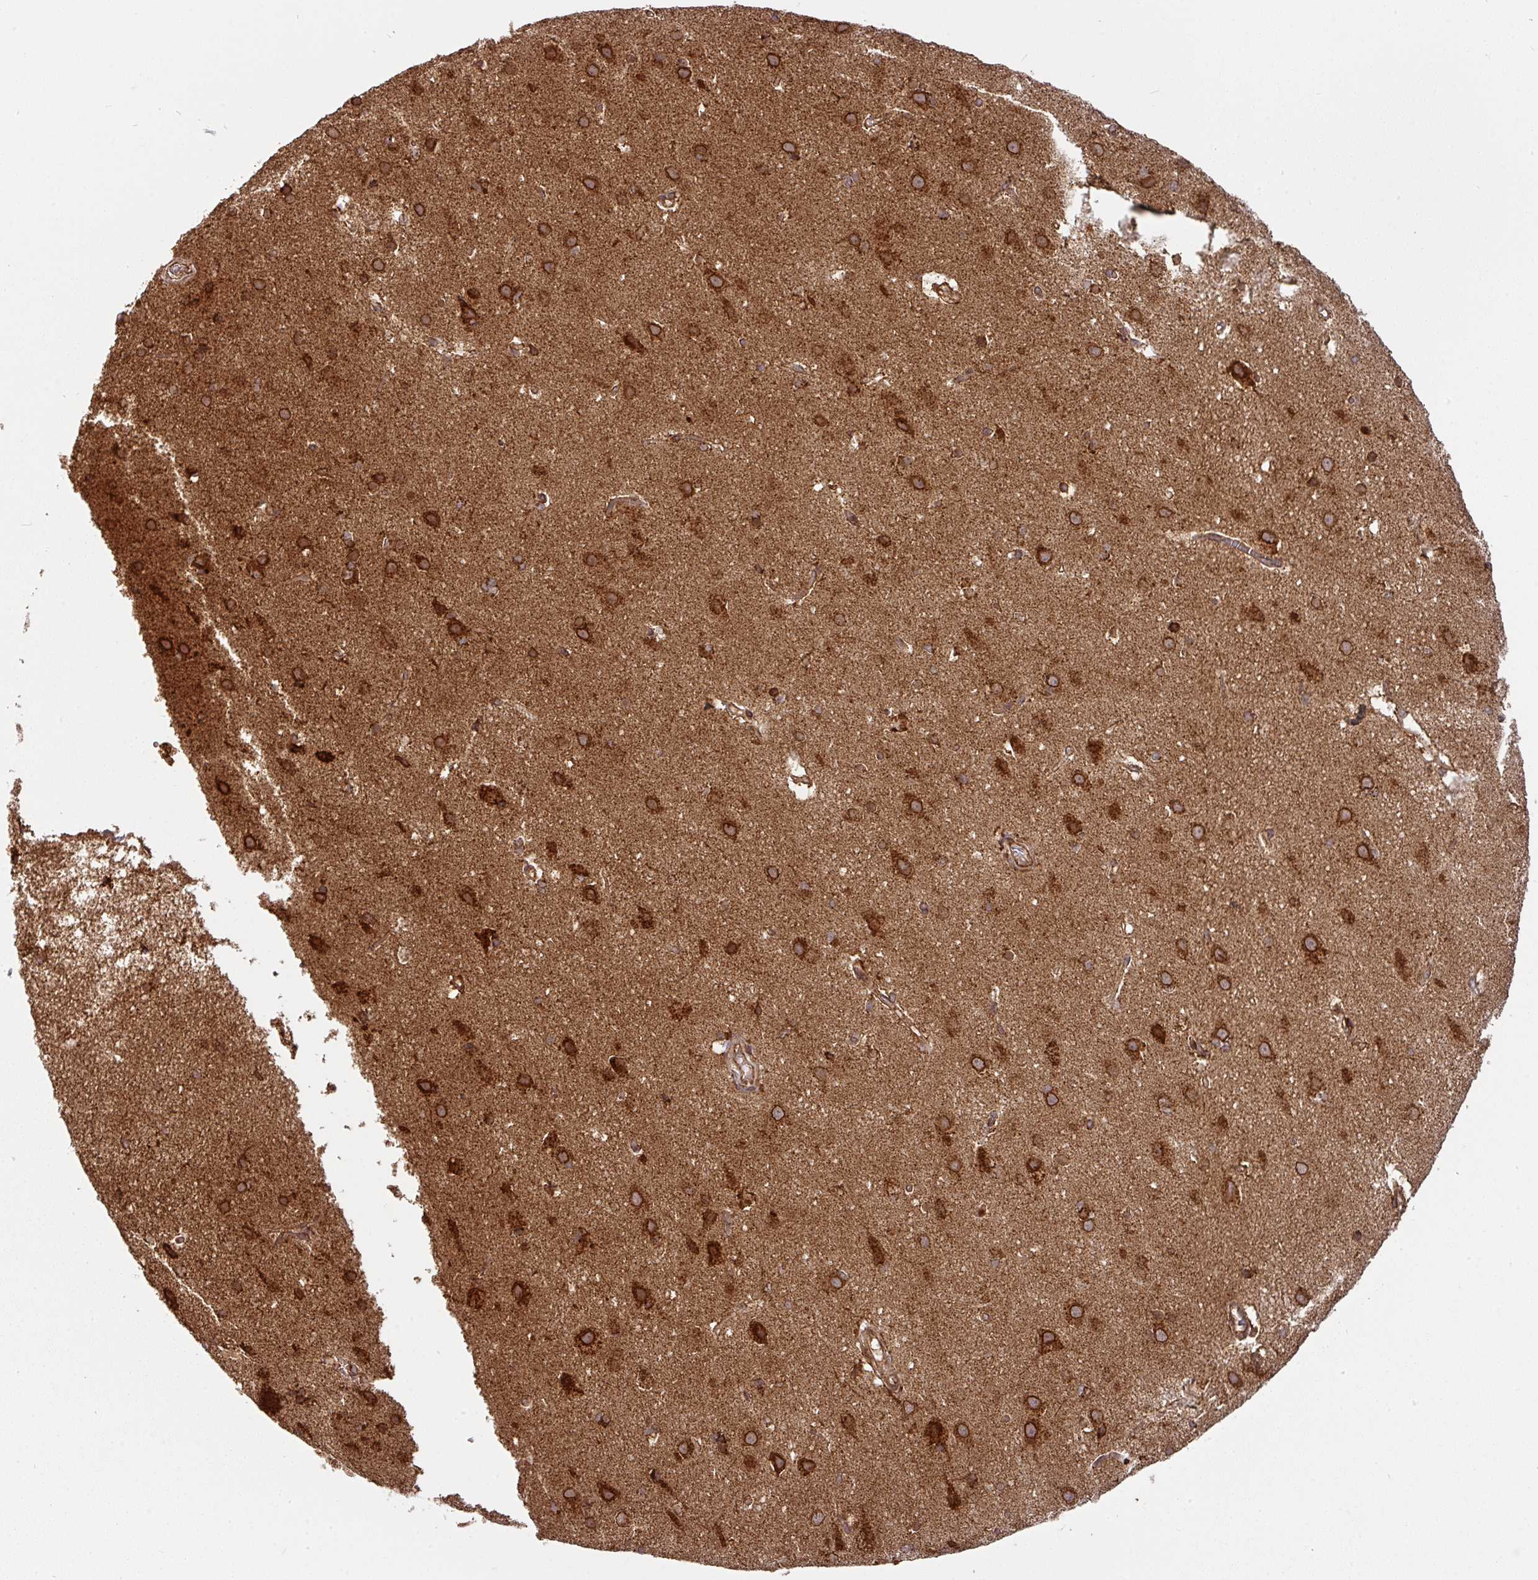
{"staining": {"intensity": "strong", "quantity": ">75%", "location": "cytoplasmic/membranous"}, "tissue": "cerebral cortex", "cell_type": "Endothelial cells", "image_type": "normal", "snomed": [{"axis": "morphology", "description": "Normal tissue, NOS"}, {"axis": "topography", "description": "Cerebral cortex"}], "caption": "Cerebral cortex stained with DAB (3,3'-diaminobenzidine) IHC displays high levels of strong cytoplasmic/membranous staining in approximately >75% of endothelial cells.", "gene": "TRAP1", "patient": {"sex": "male", "age": 37}}